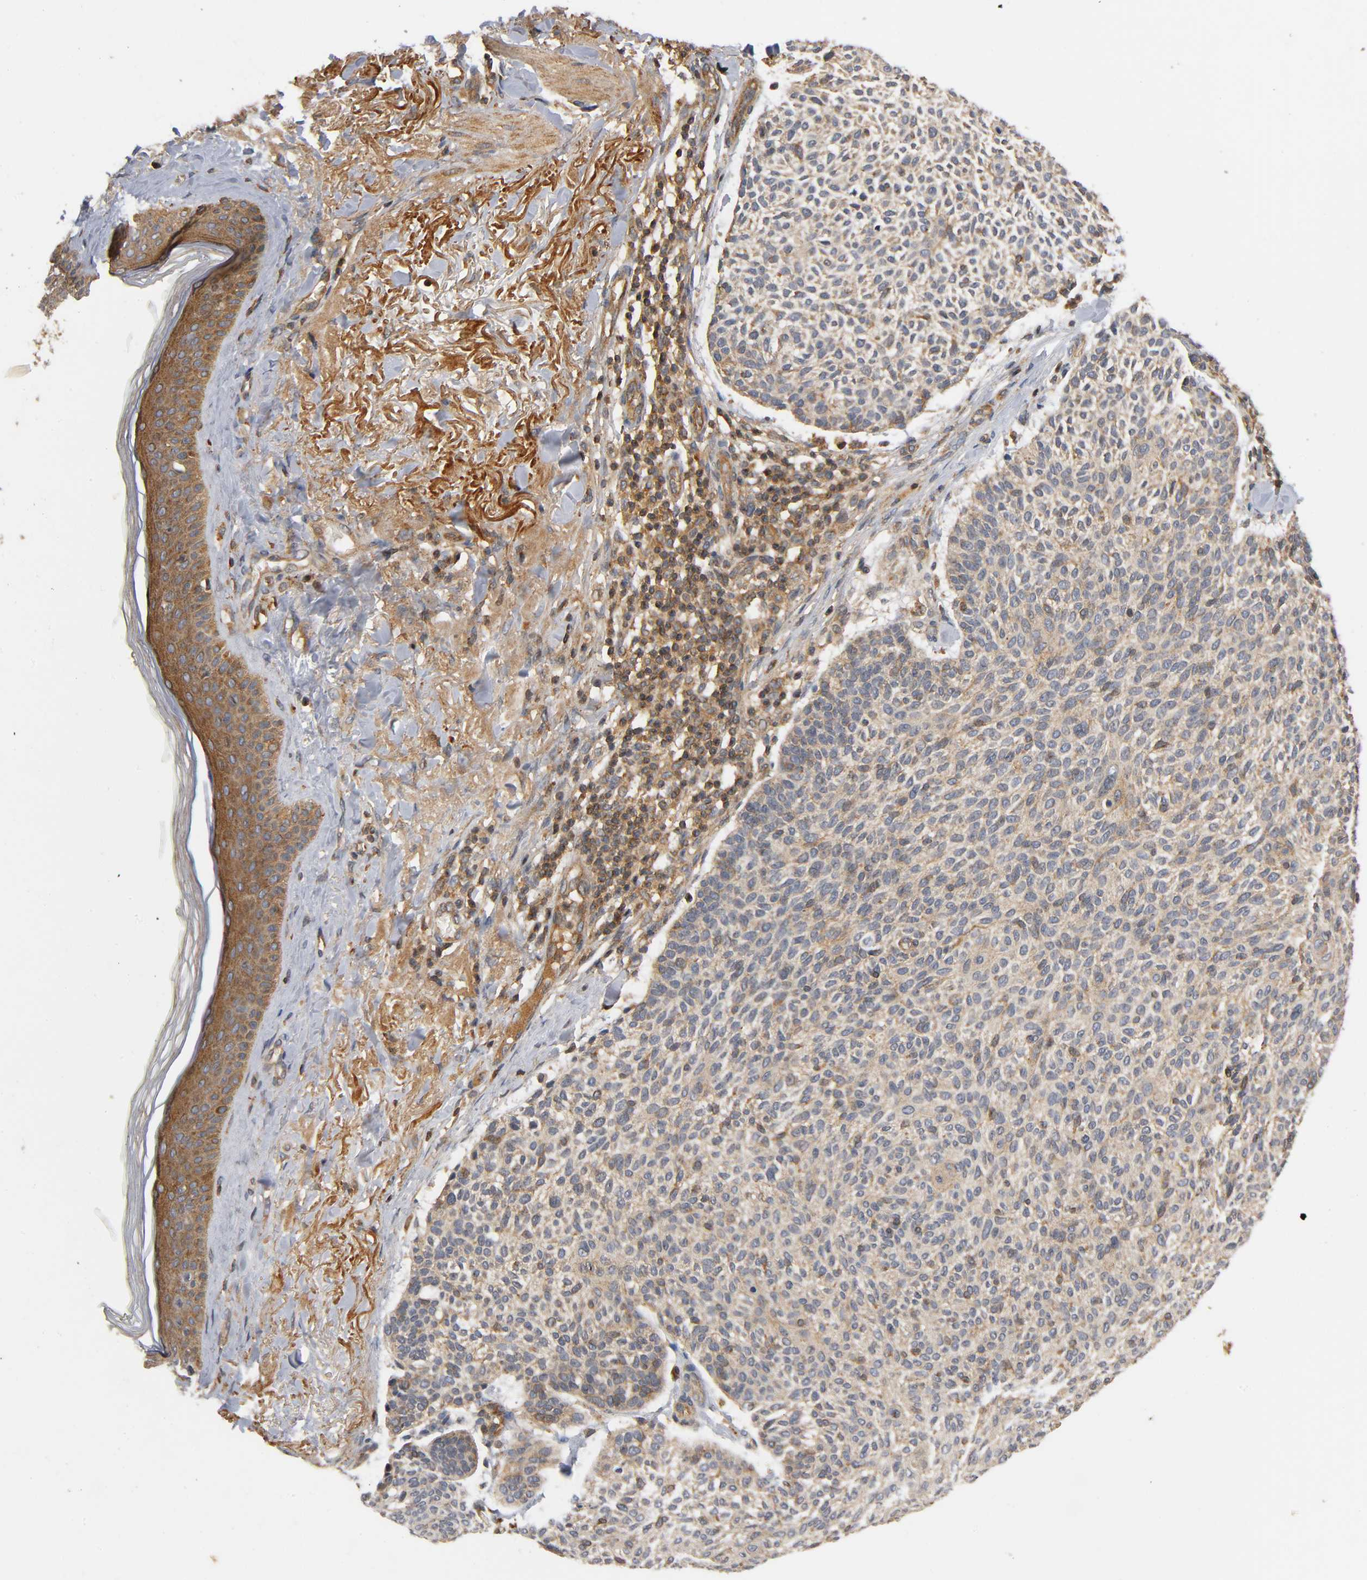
{"staining": {"intensity": "weak", "quantity": ">75%", "location": "cytoplasmic/membranous"}, "tissue": "skin cancer", "cell_type": "Tumor cells", "image_type": "cancer", "snomed": [{"axis": "morphology", "description": "Normal tissue, NOS"}, {"axis": "morphology", "description": "Basal cell carcinoma"}, {"axis": "topography", "description": "Skin"}], "caption": "Protein expression analysis of skin basal cell carcinoma demonstrates weak cytoplasmic/membranous staining in approximately >75% of tumor cells.", "gene": "IKBKB", "patient": {"sex": "female", "age": 70}}